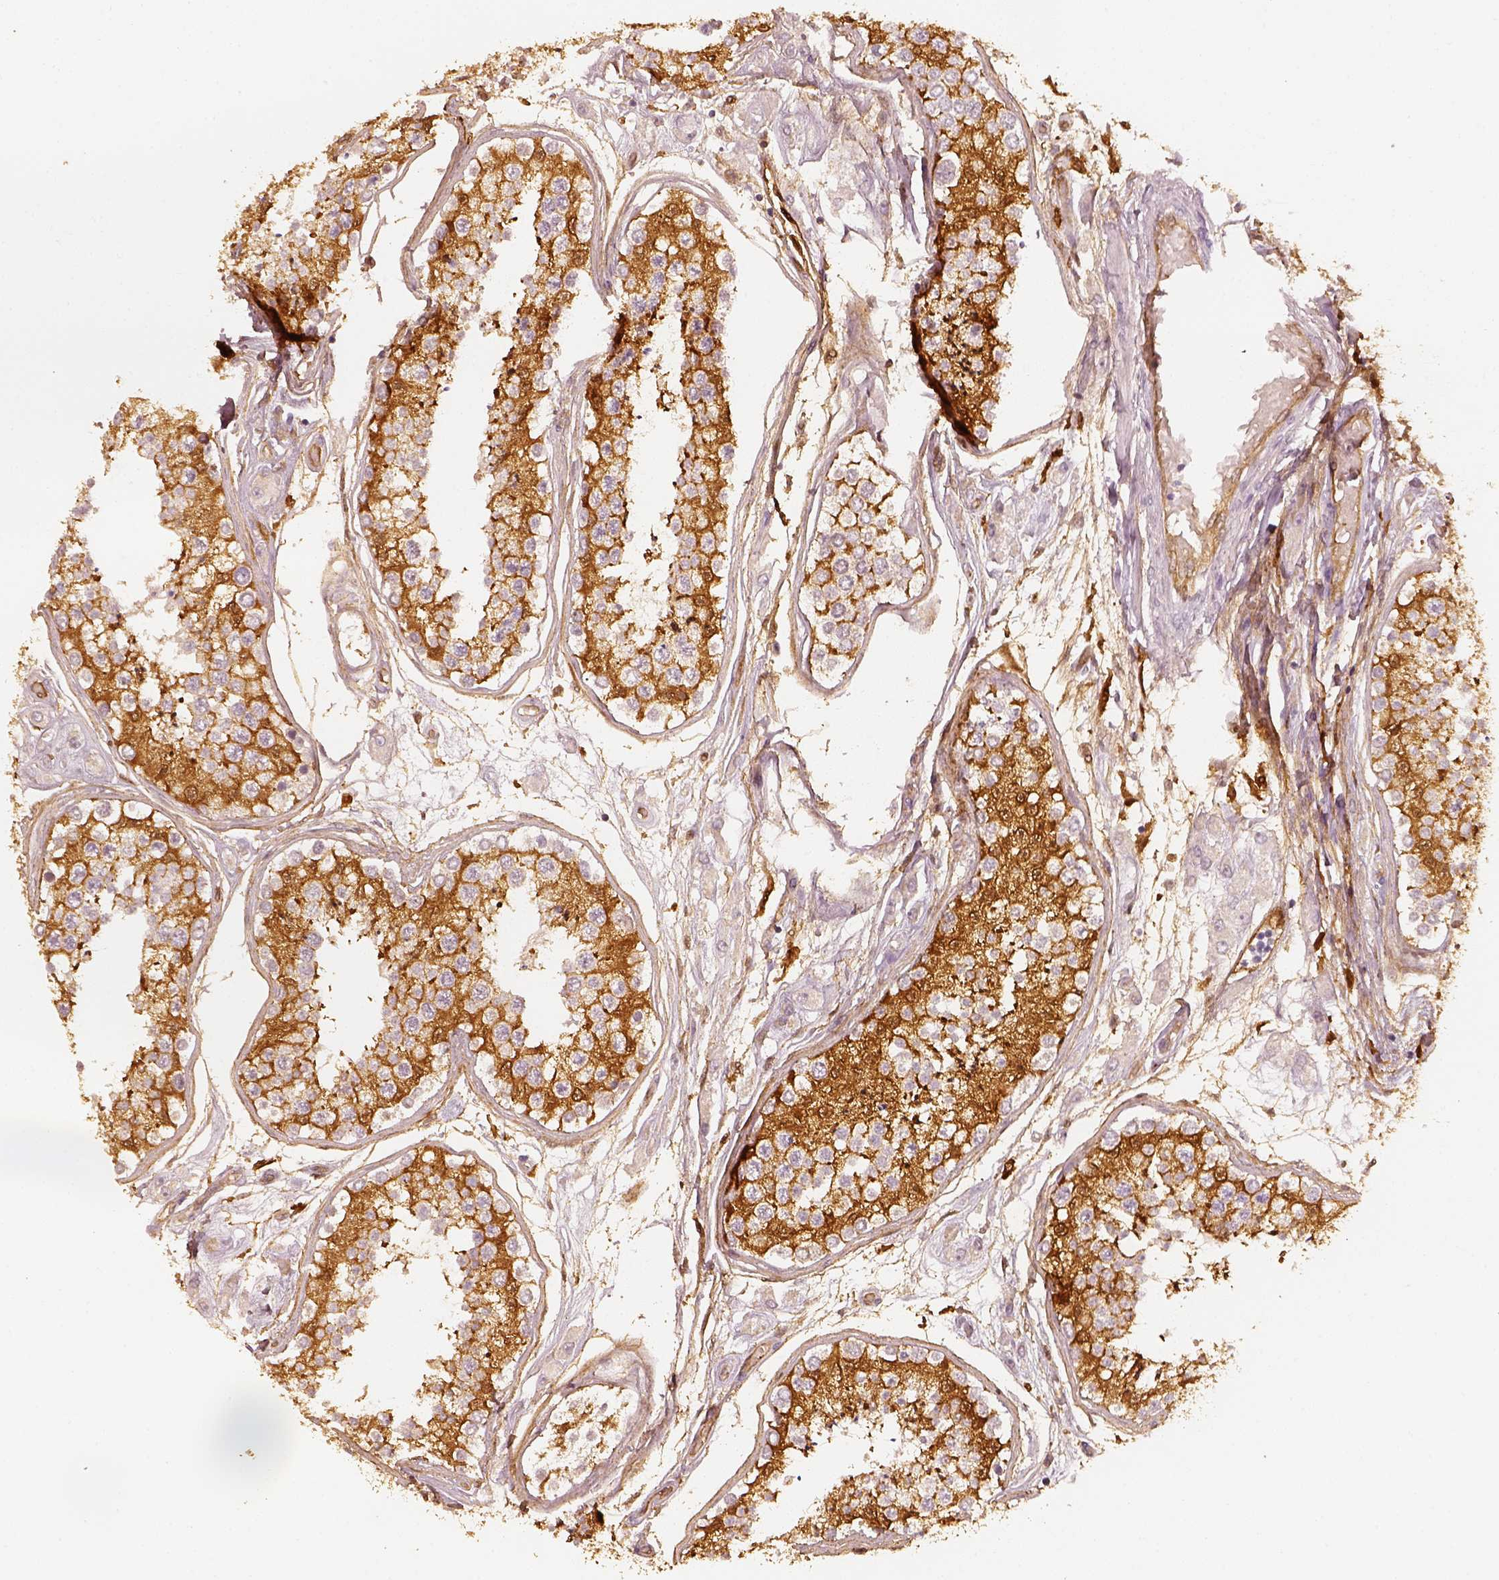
{"staining": {"intensity": "moderate", "quantity": ">75%", "location": "cytoplasmic/membranous"}, "tissue": "testis", "cell_type": "Cells in seminiferous ducts", "image_type": "normal", "snomed": [{"axis": "morphology", "description": "Normal tissue, NOS"}, {"axis": "topography", "description": "Testis"}], "caption": "IHC histopathology image of unremarkable testis: testis stained using immunohistochemistry reveals medium levels of moderate protein expression localized specifically in the cytoplasmic/membranous of cells in seminiferous ducts, appearing as a cytoplasmic/membranous brown color.", "gene": "FSCN1", "patient": {"sex": "male", "age": 25}}